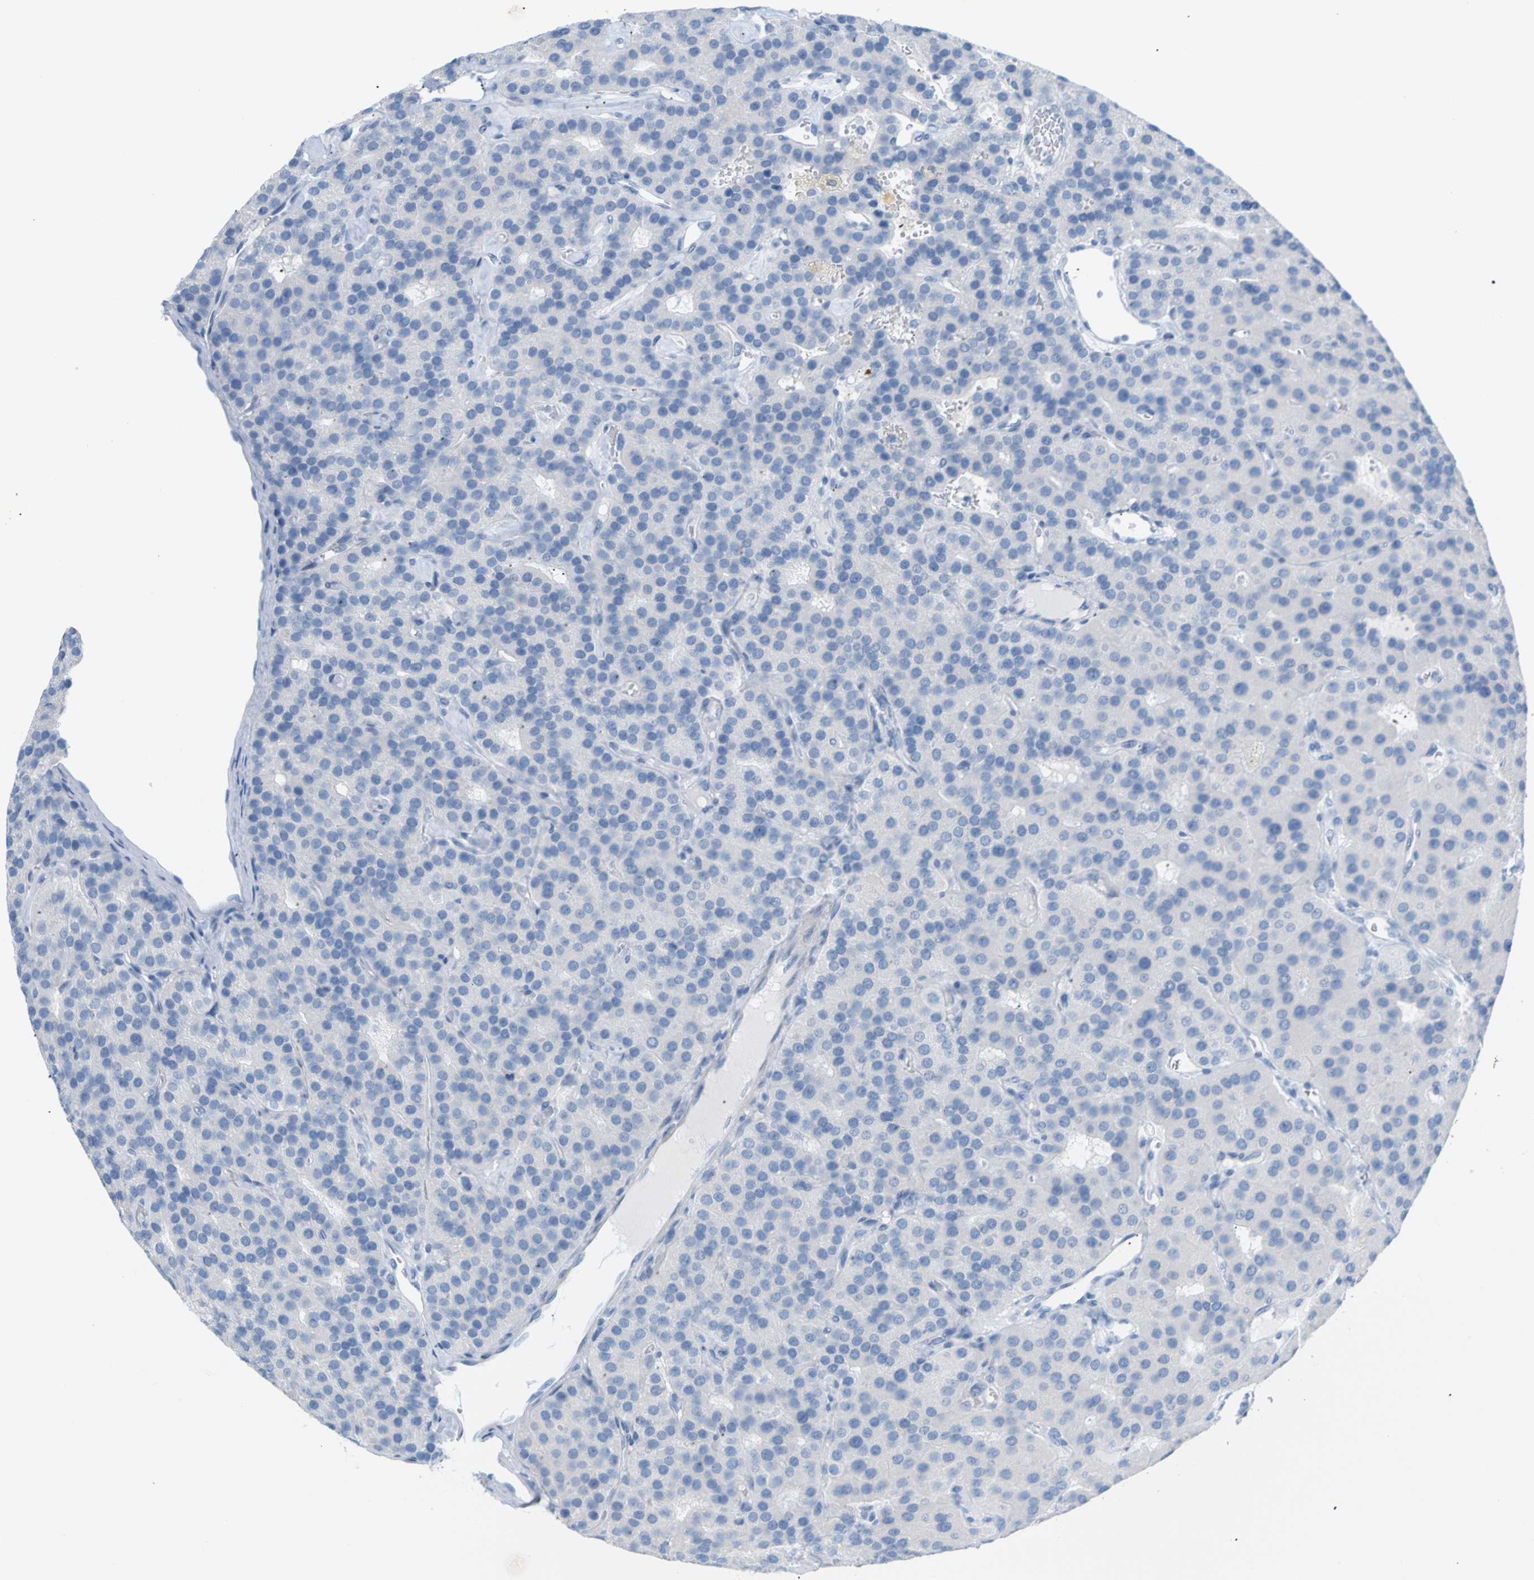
{"staining": {"intensity": "negative", "quantity": "none", "location": "none"}, "tissue": "parathyroid gland", "cell_type": "Glandular cells", "image_type": "normal", "snomed": [{"axis": "morphology", "description": "Normal tissue, NOS"}, {"axis": "morphology", "description": "Adenoma, NOS"}, {"axis": "topography", "description": "Parathyroid gland"}], "caption": "IHC photomicrograph of unremarkable parathyroid gland stained for a protein (brown), which reveals no expression in glandular cells.", "gene": "OPN1SW", "patient": {"sex": "female", "age": 86}}